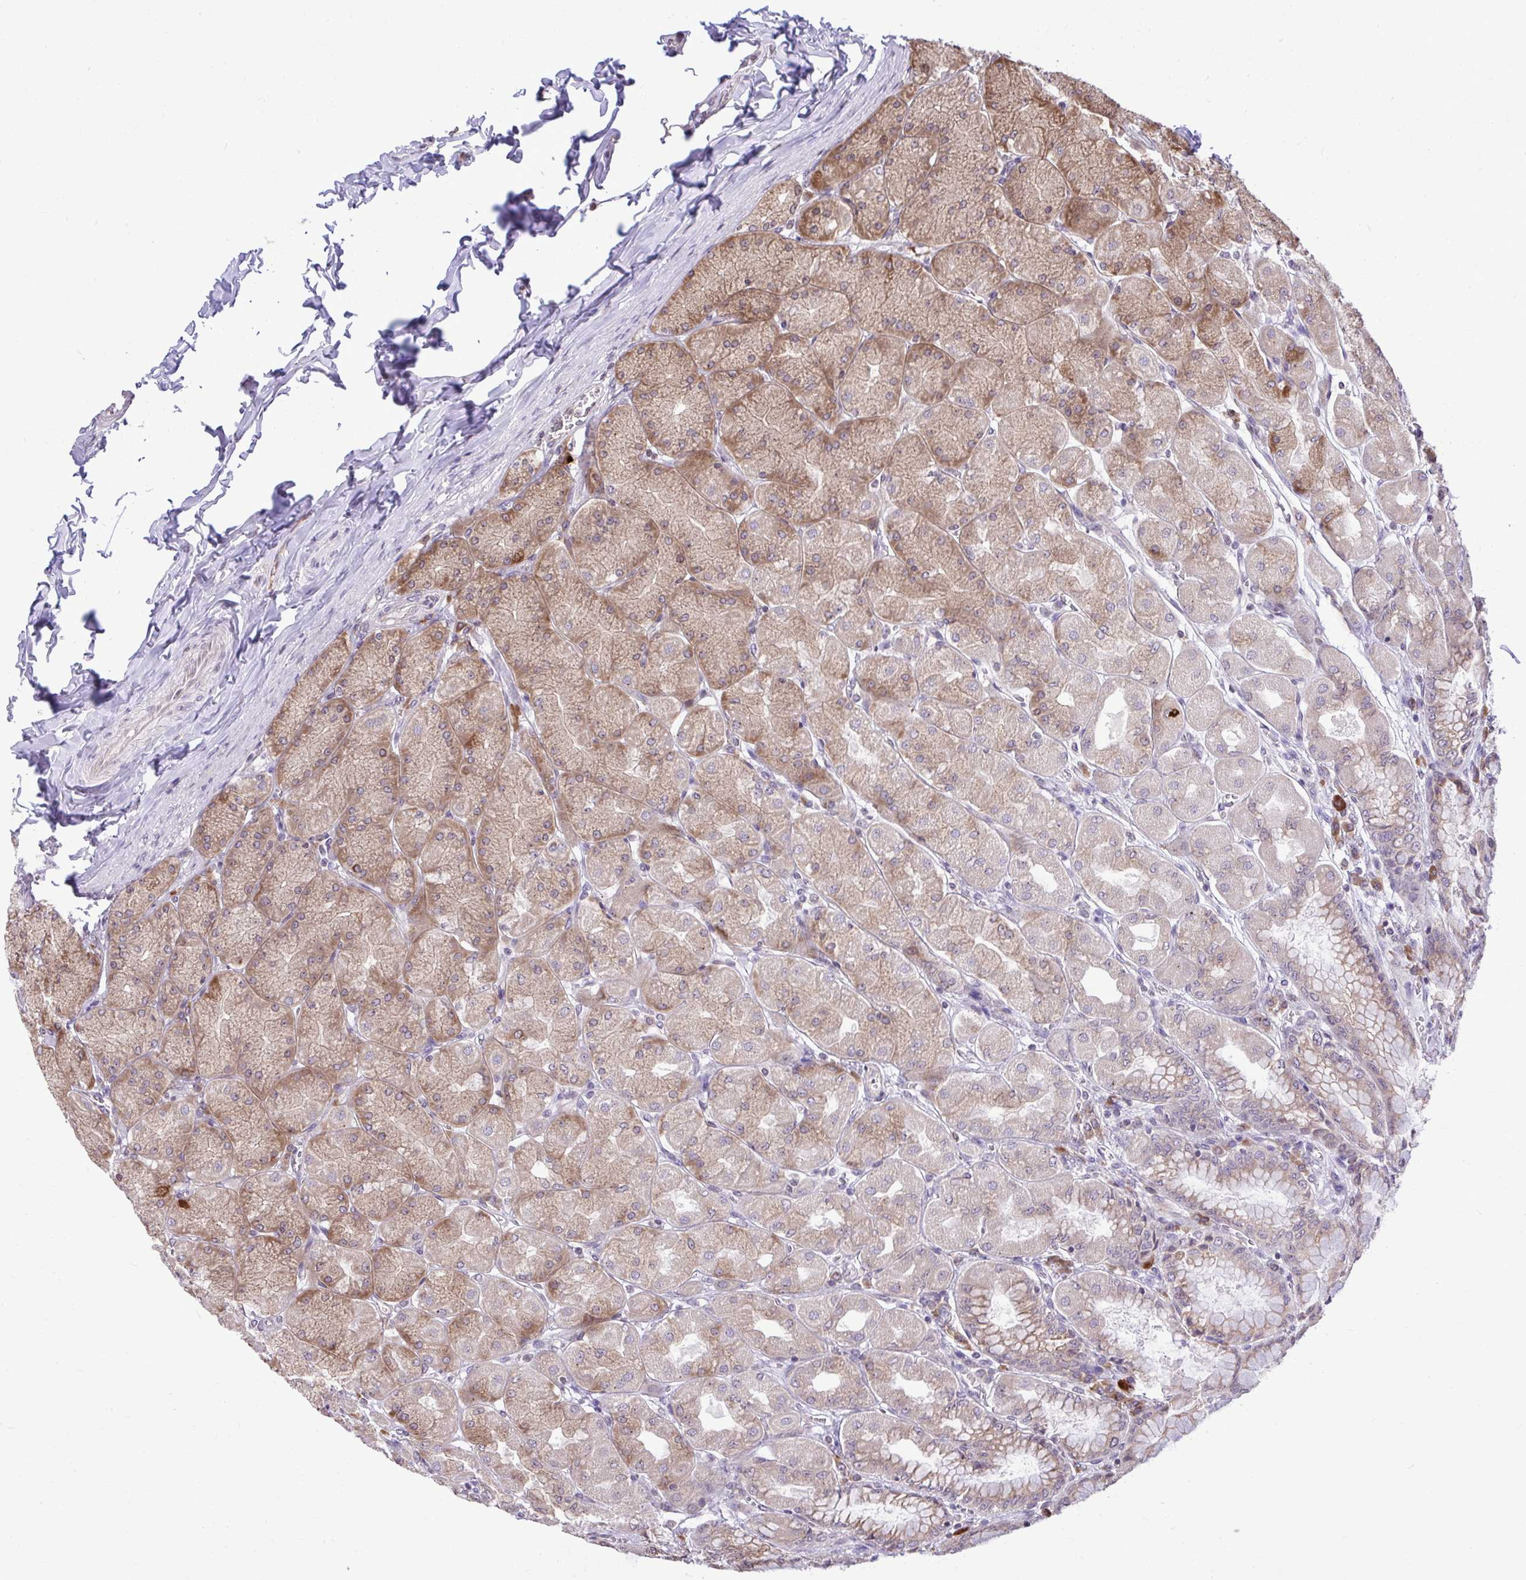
{"staining": {"intensity": "moderate", "quantity": "25%-75%", "location": "cytoplasmic/membranous"}, "tissue": "stomach", "cell_type": "Glandular cells", "image_type": "normal", "snomed": [{"axis": "morphology", "description": "Normal tissue, NOS"}, {"axis": "topography", "description": "Stomach, upper"}], "caption": "Immunohistochemical staining of benign human stomach reveals moderate cytoplasmic/membranous protein expression in about 25%-75% of glandular cells. Nuclei are stained in blue.", "gene": "METTL9", "patient": {"sex": "female", "age": 56}}